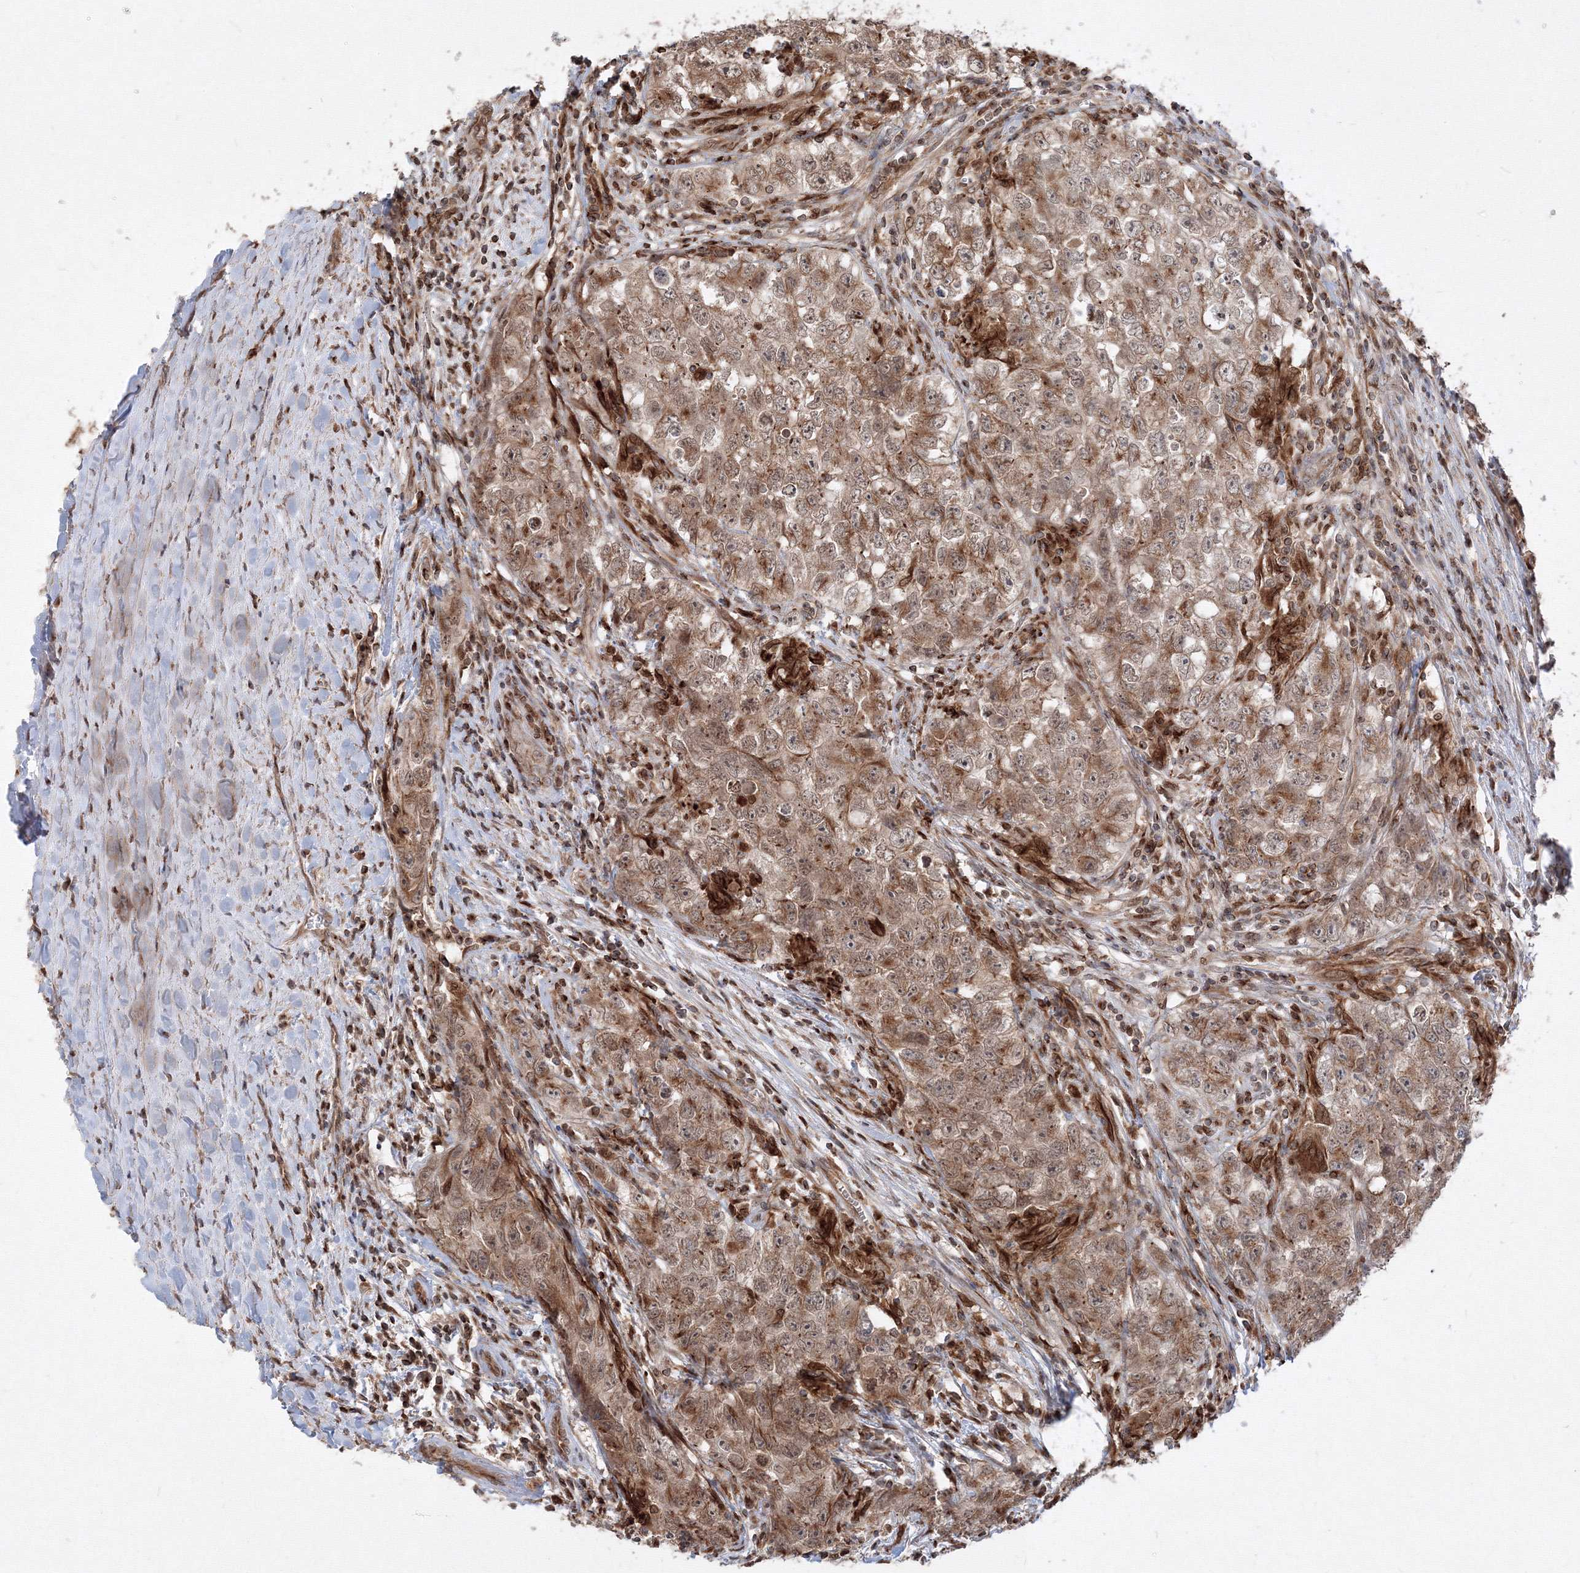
{"staining": {"intensity": "moderate", "quantity": ">75%", "location": "cytoplasmic/membranous,nuclear"}, "tissue": "testis cancer", "cell_type": "Tumor cells", "image_type": "cancer", "snomed": [{"axis": "morphology", "description": "Seminoma, NOS"}, {"axis": "morphology", "description": "Carcinoma, Embryonal, NOS"}, {"axis": "topography", "description": "Testis"}], "caption": "Testis cancer stained for a protein shows moderate cytoplasmic/membranous and nuclear positivity in tumor cells. Using DAB (brown) and hematoxylin (blue) stains, captured at high magnification using brightfield microscopy.", "gene": "TMEM50B", "patient": {"sex": "male", "age": 43}}